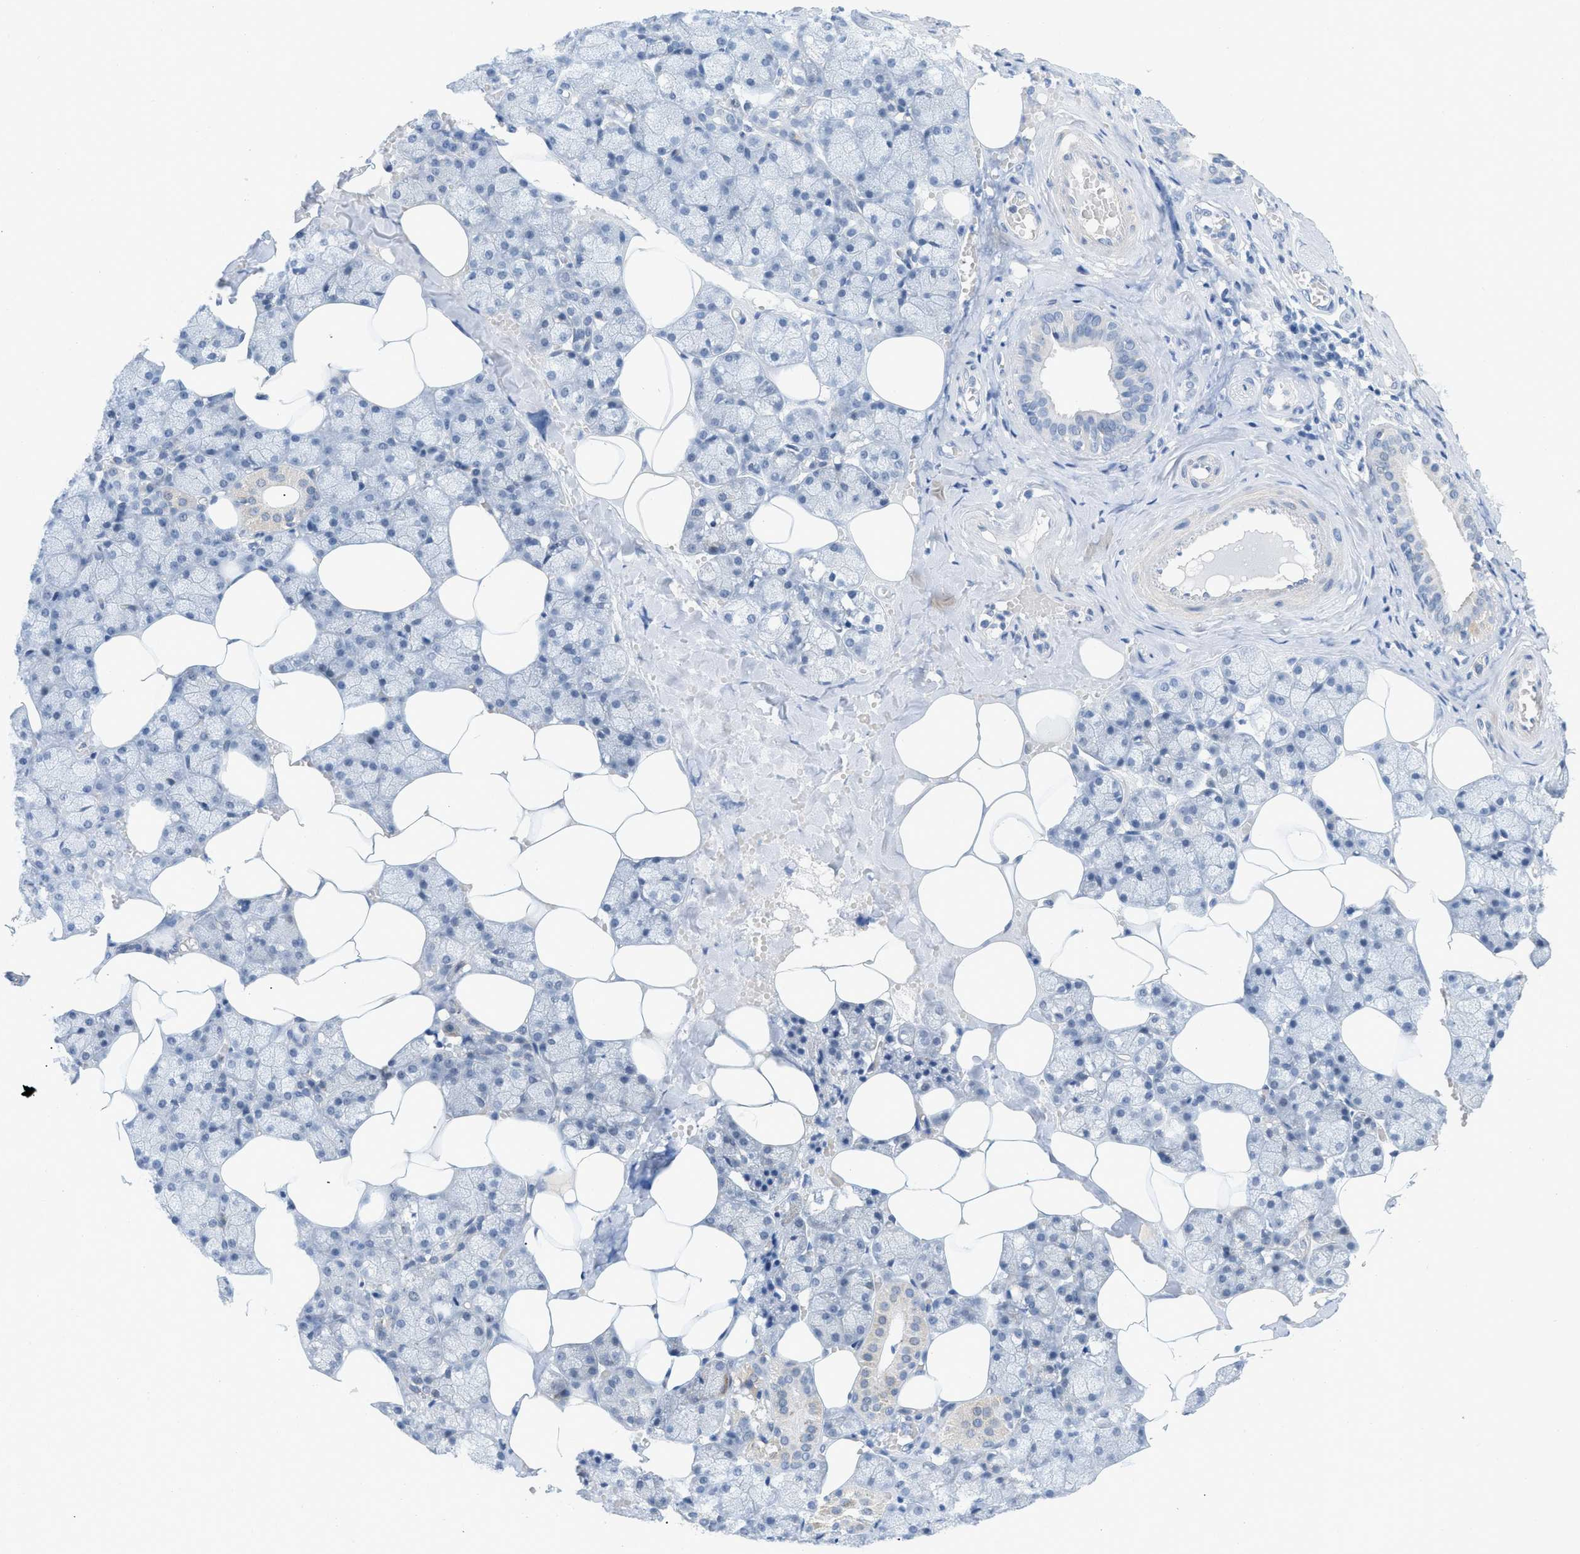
{"staining": {"intensity": "negative", "quantity": "none", "location": "none"}, "tissue": "salivary gland", "cell_type": "Glandular cells", "image_type": "normal", "snomed": [{"axis": "morphology", "description": "Normal tissue, NOS"}, {"axis": "topography", "description": "Salivary gland"}], "caption": "A high-resolution image shows IHC staining of benign salivary gland, which shows no significant staining in glandular cells. (DAB IHC visualized using brightfield microscopy, high magnification).", "gene": "HLTF", "patient": {"sex": "male", "age": 62}}